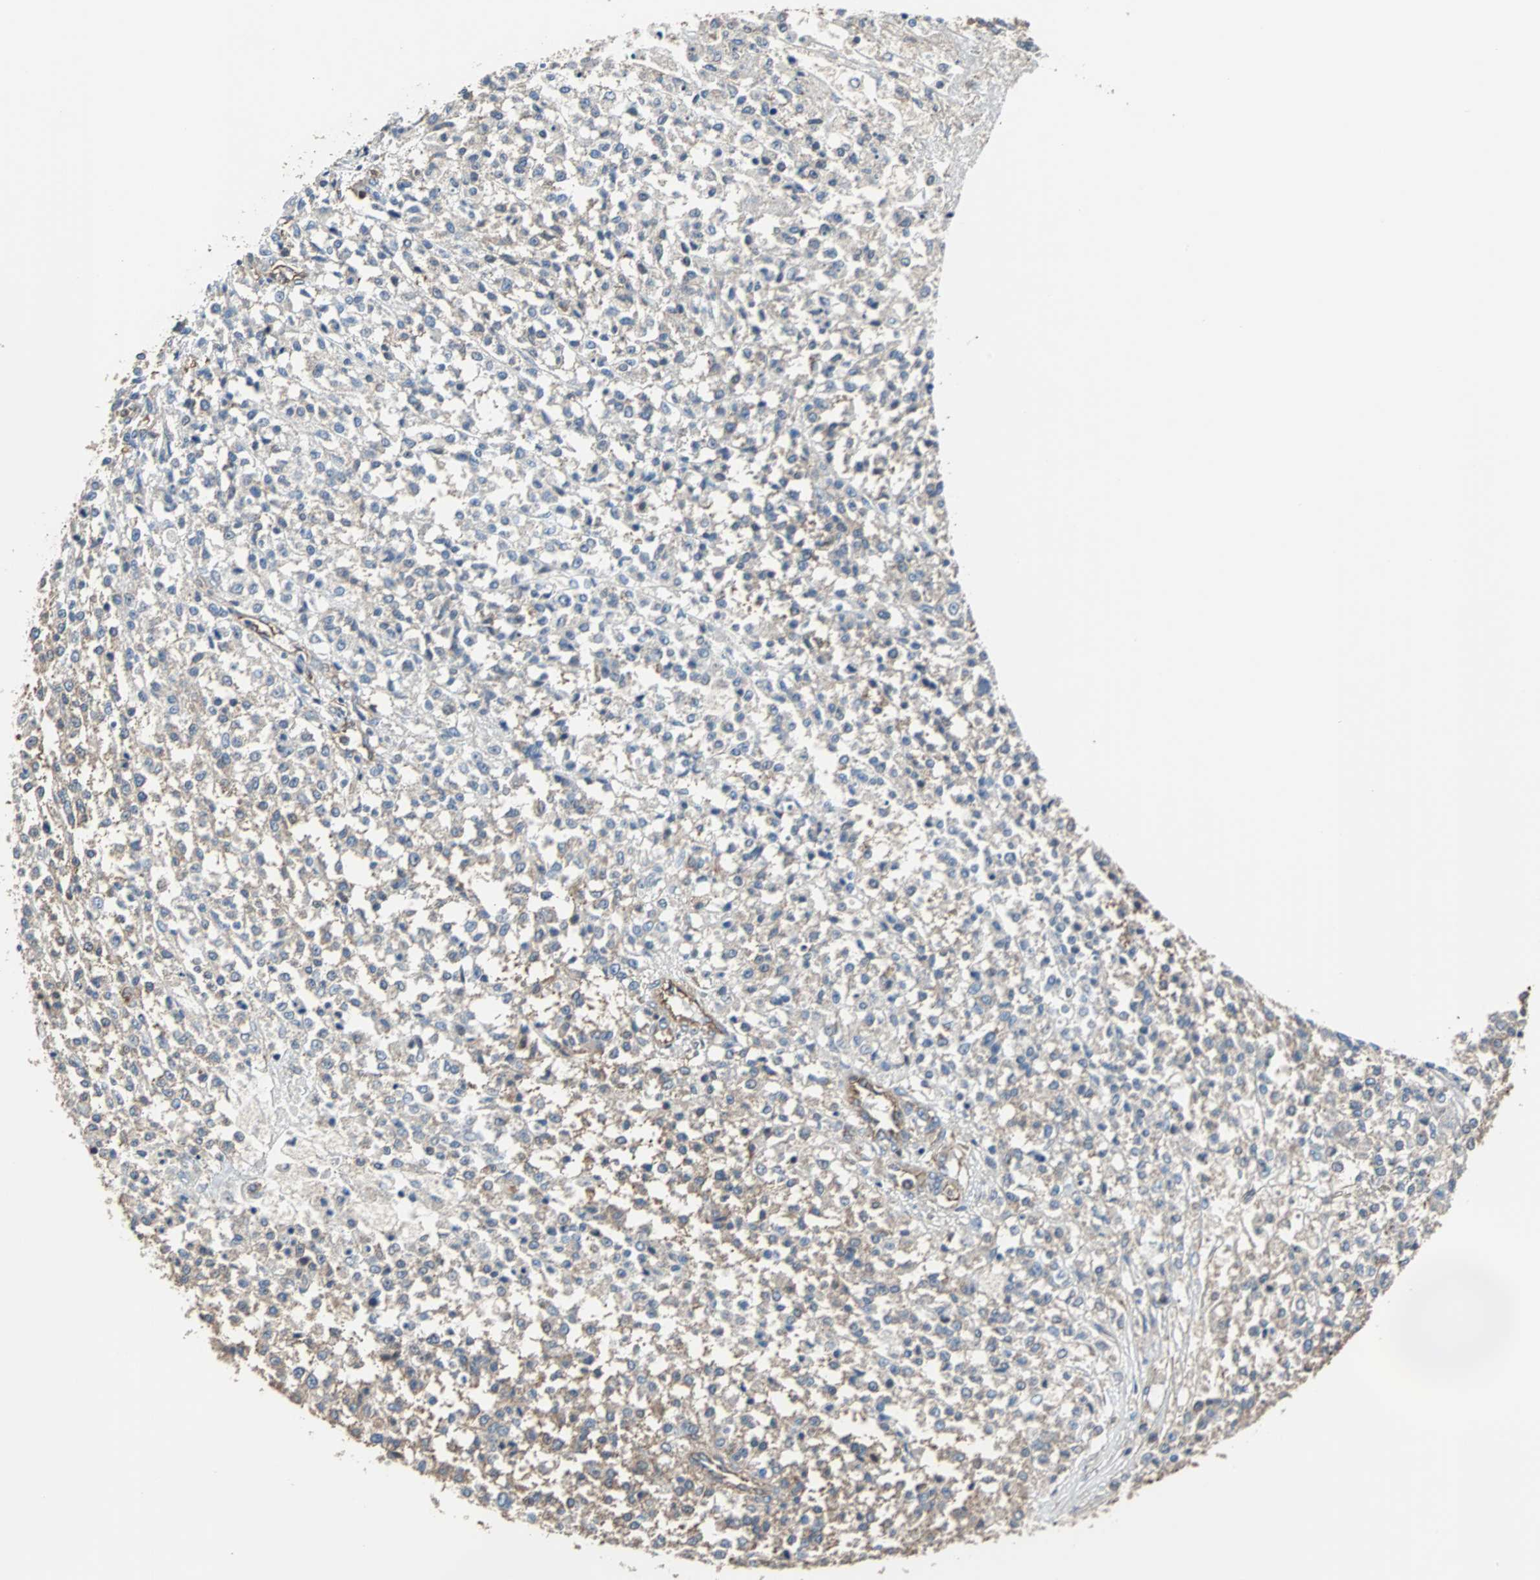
{"staining": {"intensity": "weak", "quantity": ">75%", "location": "cytoplasmic/membranous"}, "tissue": "testis cancer", "cell_type": "Tumor cells", "image_type": "cancer", "snomed": [{"axis": "morphology", "description": "Seminoma, NOS"}, {"axis": "topography", "description": "Testis"}], "caption": "Testis cancer (seminoma) tissue exhibits weak cytoplasmic/membranous positivity in about >75% of tumor cells", "gene": "PLCG2", "patient": {"sex": "male", "age": 59}}